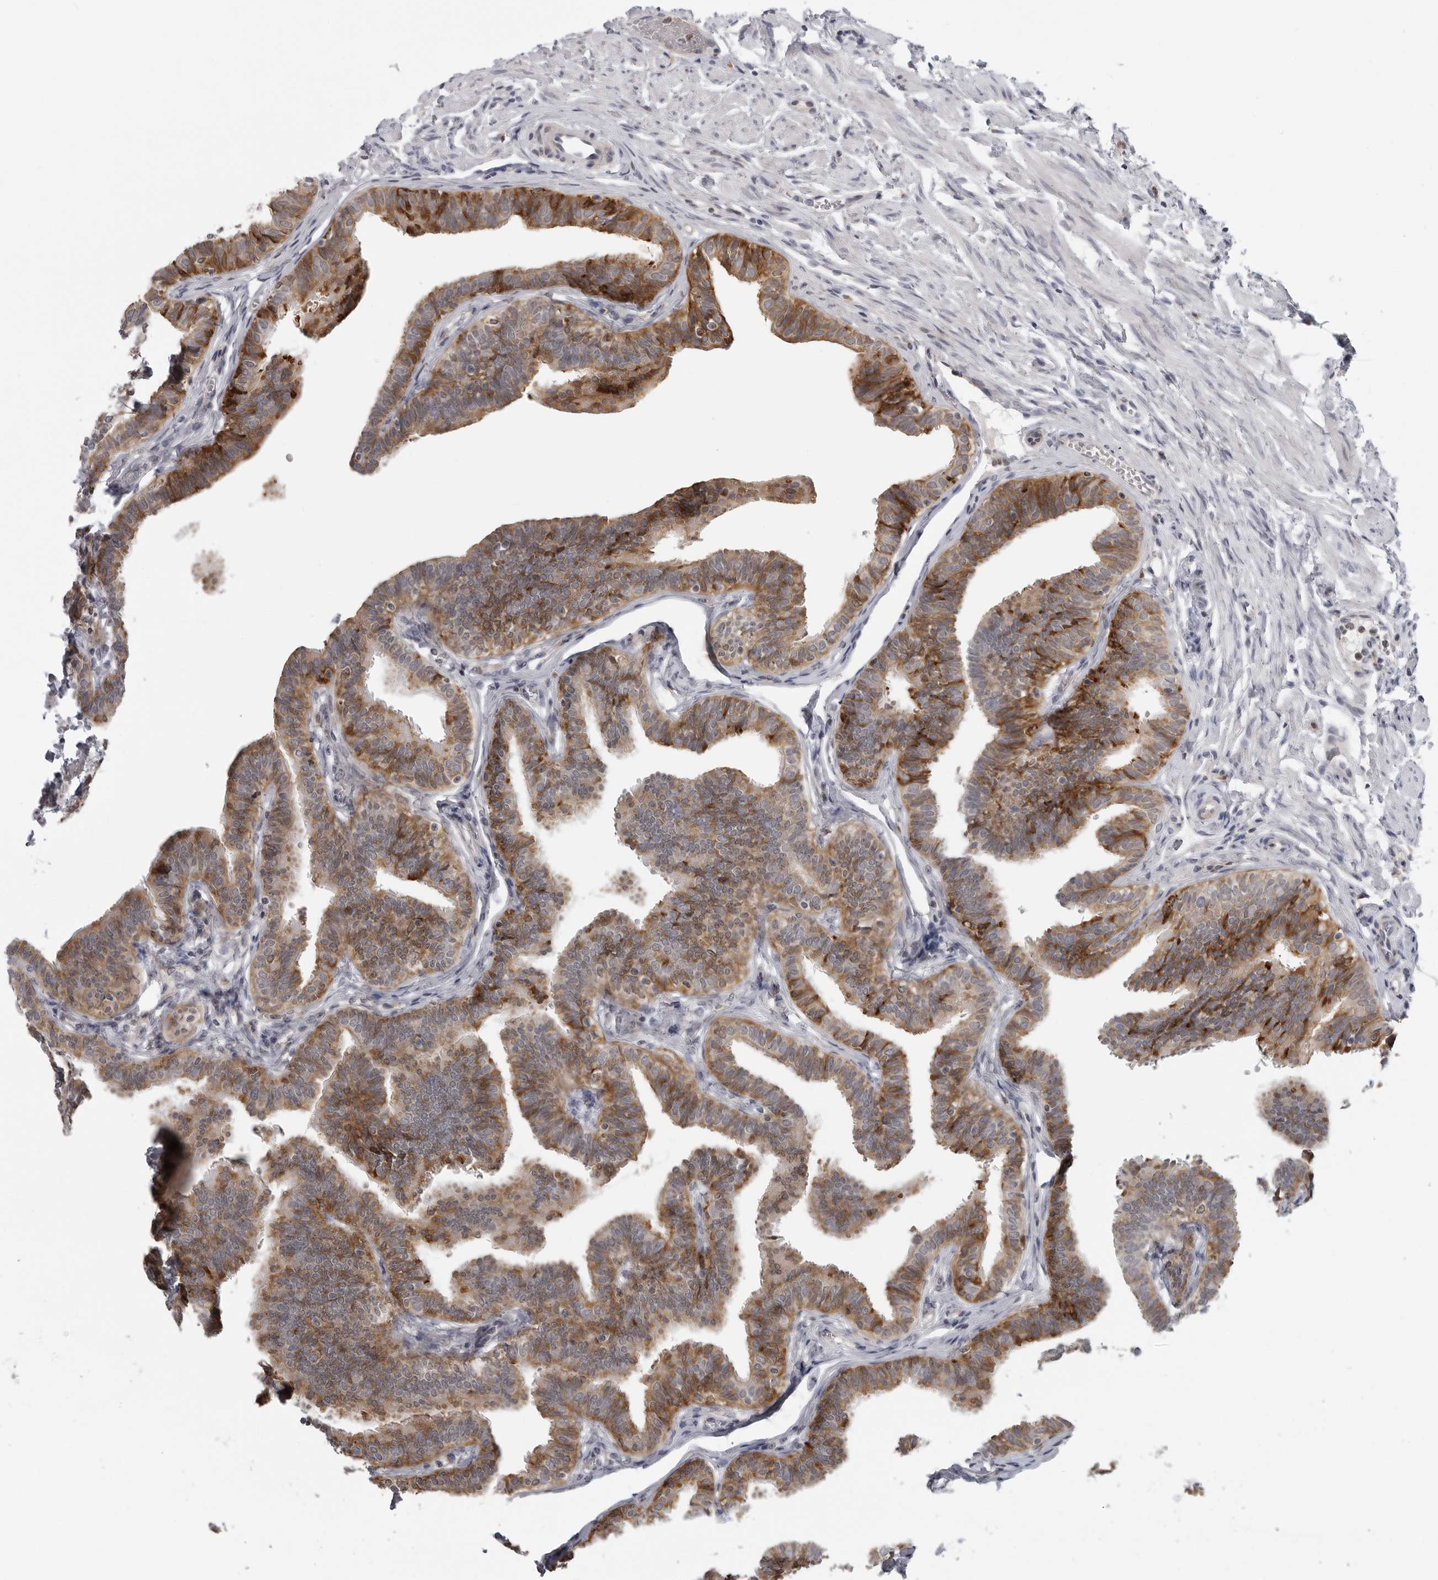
{"staining": {"intensity": "strong", "quantity": ">75%", "location": "cytoplasmic/membranous"}, "tissue": "fallopian tube", "cell_type": "Glandular cells", "image_type": "normal", "snomed": [{"axis": "morphology", "description": "Normal tissue, NOS"}, {"axis": "topography", "description": "Fallopian tube"}, {"axis": "topography", "description": "Ovary"}], "caption": "Glandular cells demonstrate high levels of strong cytoplasmic/membranous staining in about >75% of cells in benign human fallopian tube.", "gene": "ALPK2", "patient": {"sex": "female", "age": 23}}